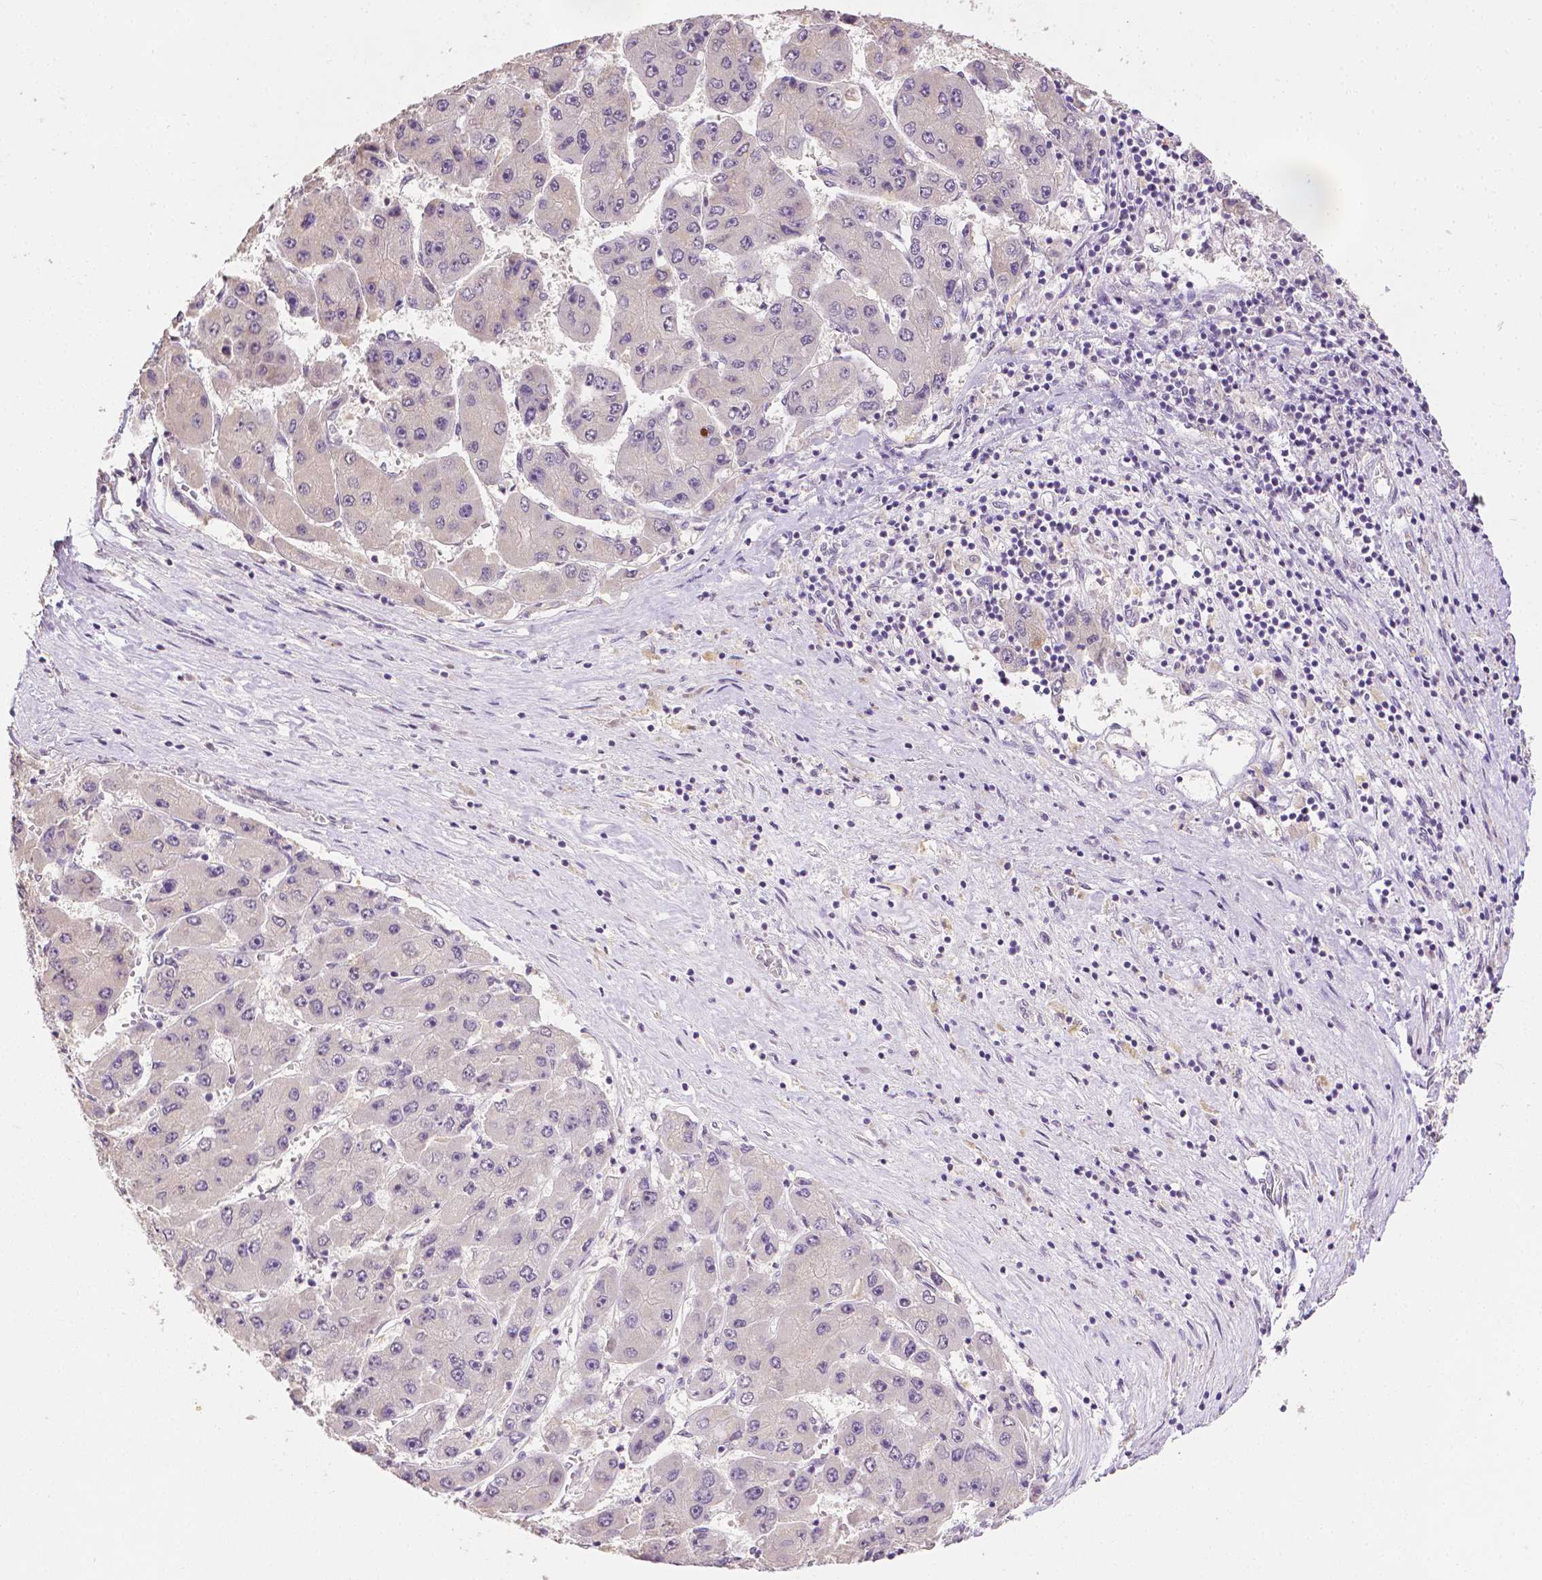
{"staining": {"intensity": "negative", "quantity": "none", "location": "none"}, "tissue": "liver cancer", "cell_type": "Tumor cells", "image_type": "cancer", "snomed": [{"axis": "morphology", "description": "Carcinoma, Hepatocellular, NOS"}, {"axis": "topography", "description": "Liver"}], "caption": "IHC of human liver cancer (hepatocellular carcinoma) displays no positivity in tumor cells.", "gene": "TGM1", "patient": {"sex": "female", "age": 61}}